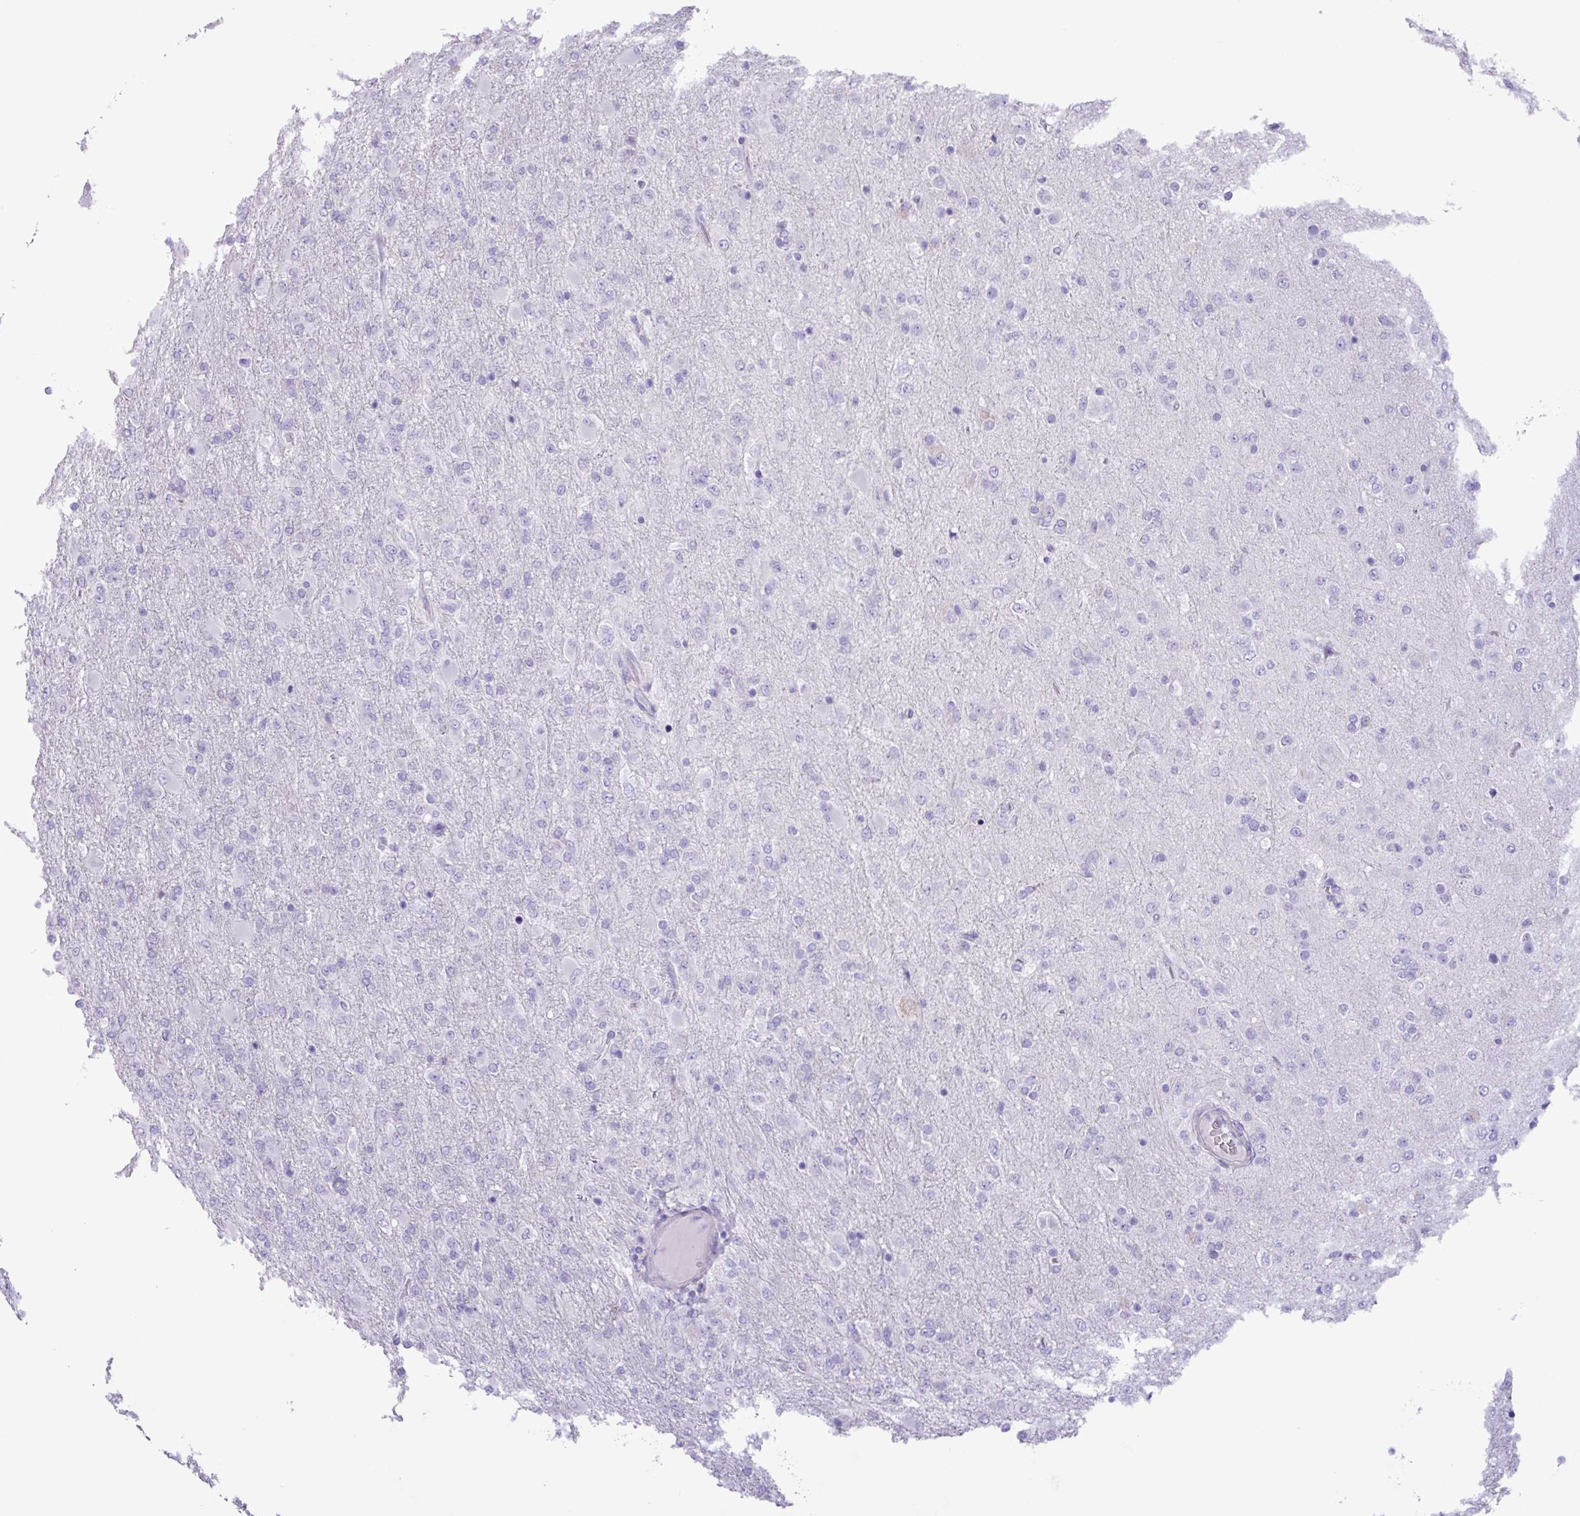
{"staining": {"intensity": "negative", "quantity": "none", "location": "none"}, "tissue": "glioma", "cell_type": "Tumor cells", "image_type": "cancer", "snomed": [{"axis": "morphology", "description": "Glioma, malignant, Low grade"}, {"axis": "topography", "description": "Brain"}], "caption": "Tumor cells are negative for brown protein staining in glioma.", "gene": "CYSTM1", "patient": {"sex": "male", "age": 65}}